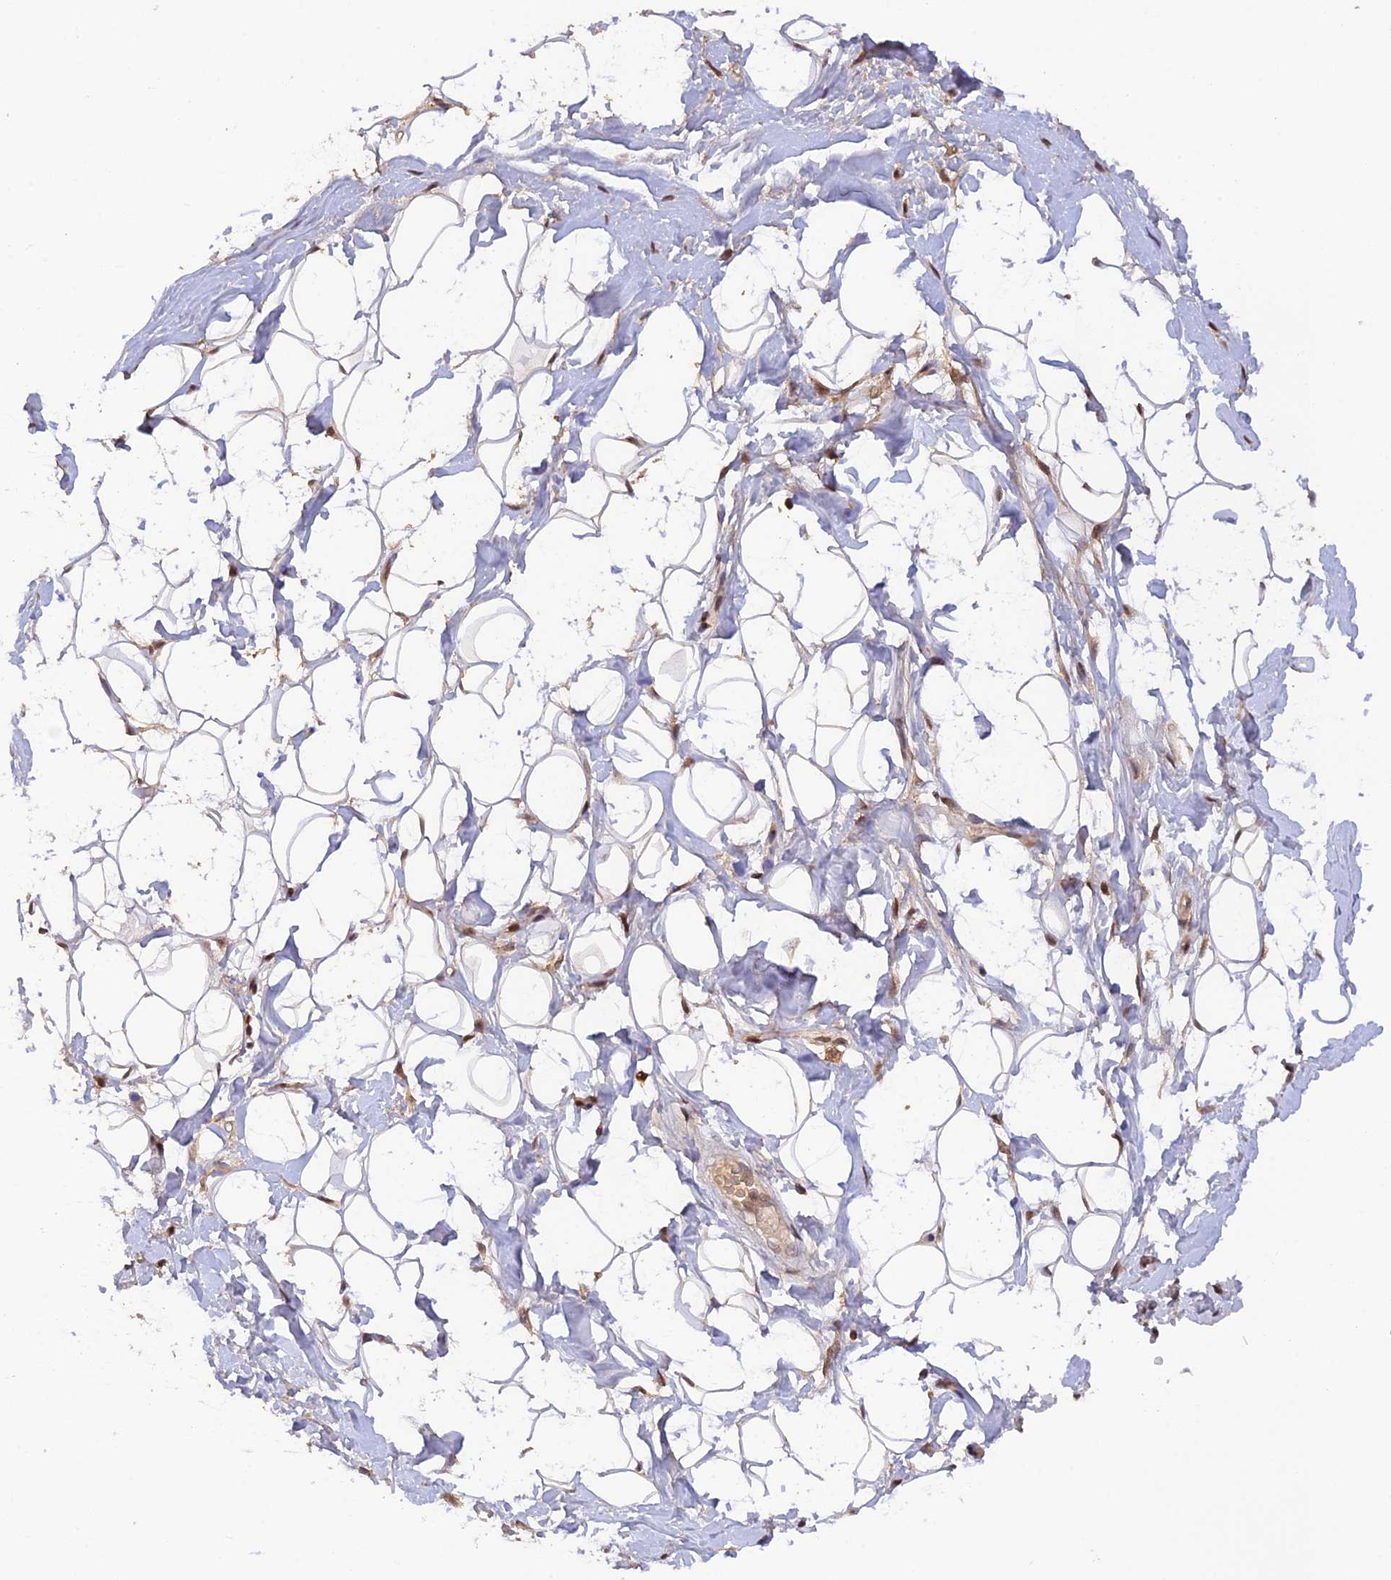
{"staining": {"intensity": "weak", "quantity": "25%-75%", "location": "nuclear"}, "tissue": "adipose tissue", "cell_type": "Adipocytes", "image_type": "normal", "snomed": [{"axis": "morphology", "description": "Normal tissue, NOS"}, {"axis": "topography", "description": "Breast"}], "caption": "Human adipose tissue stained with a brown dye shows weak nuclear positive positivity in approximately 25%-75% of adipocytes.", "gene": "ZNF436", "patient": {"sex": "female", "age": 26}}